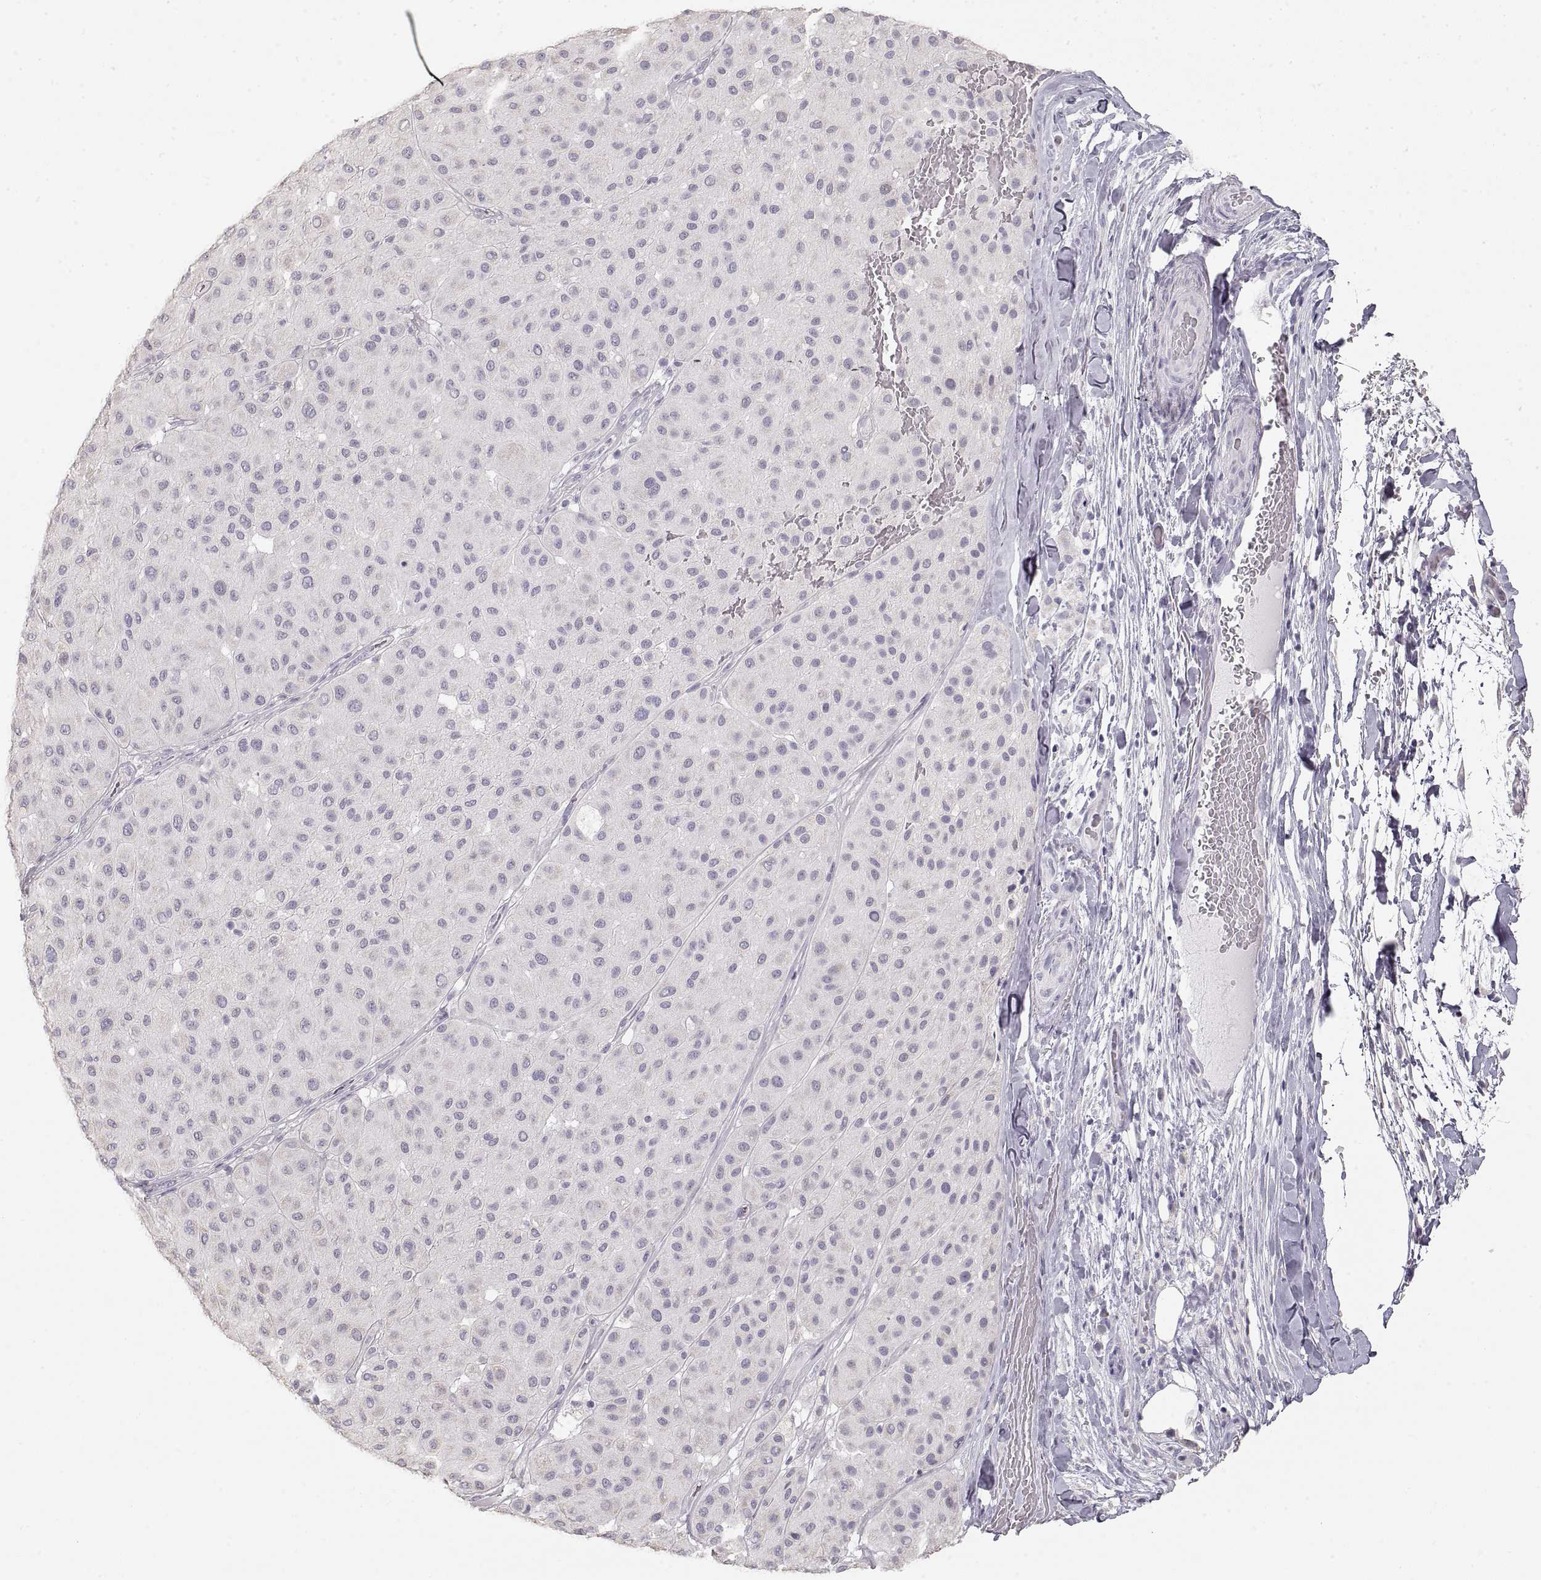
{"staining": {"intensity": "negative", "quantity": "none", "location": "none"}, "tissue": "melanoma", "cell_type": "Tumor cells", "image_type": "cancer", "snomed": [{"axis": "morphology", "description": "Malignant melanoma, Metastatic site"}, {"axis": "topography", "description": "Smooth muscle"}], "caption": "Tumor cells show no significant protein staining in malignant melanoma (metastatic site).", "gene": "ZP3", "patient": {"sex": "male", "age": 41}}